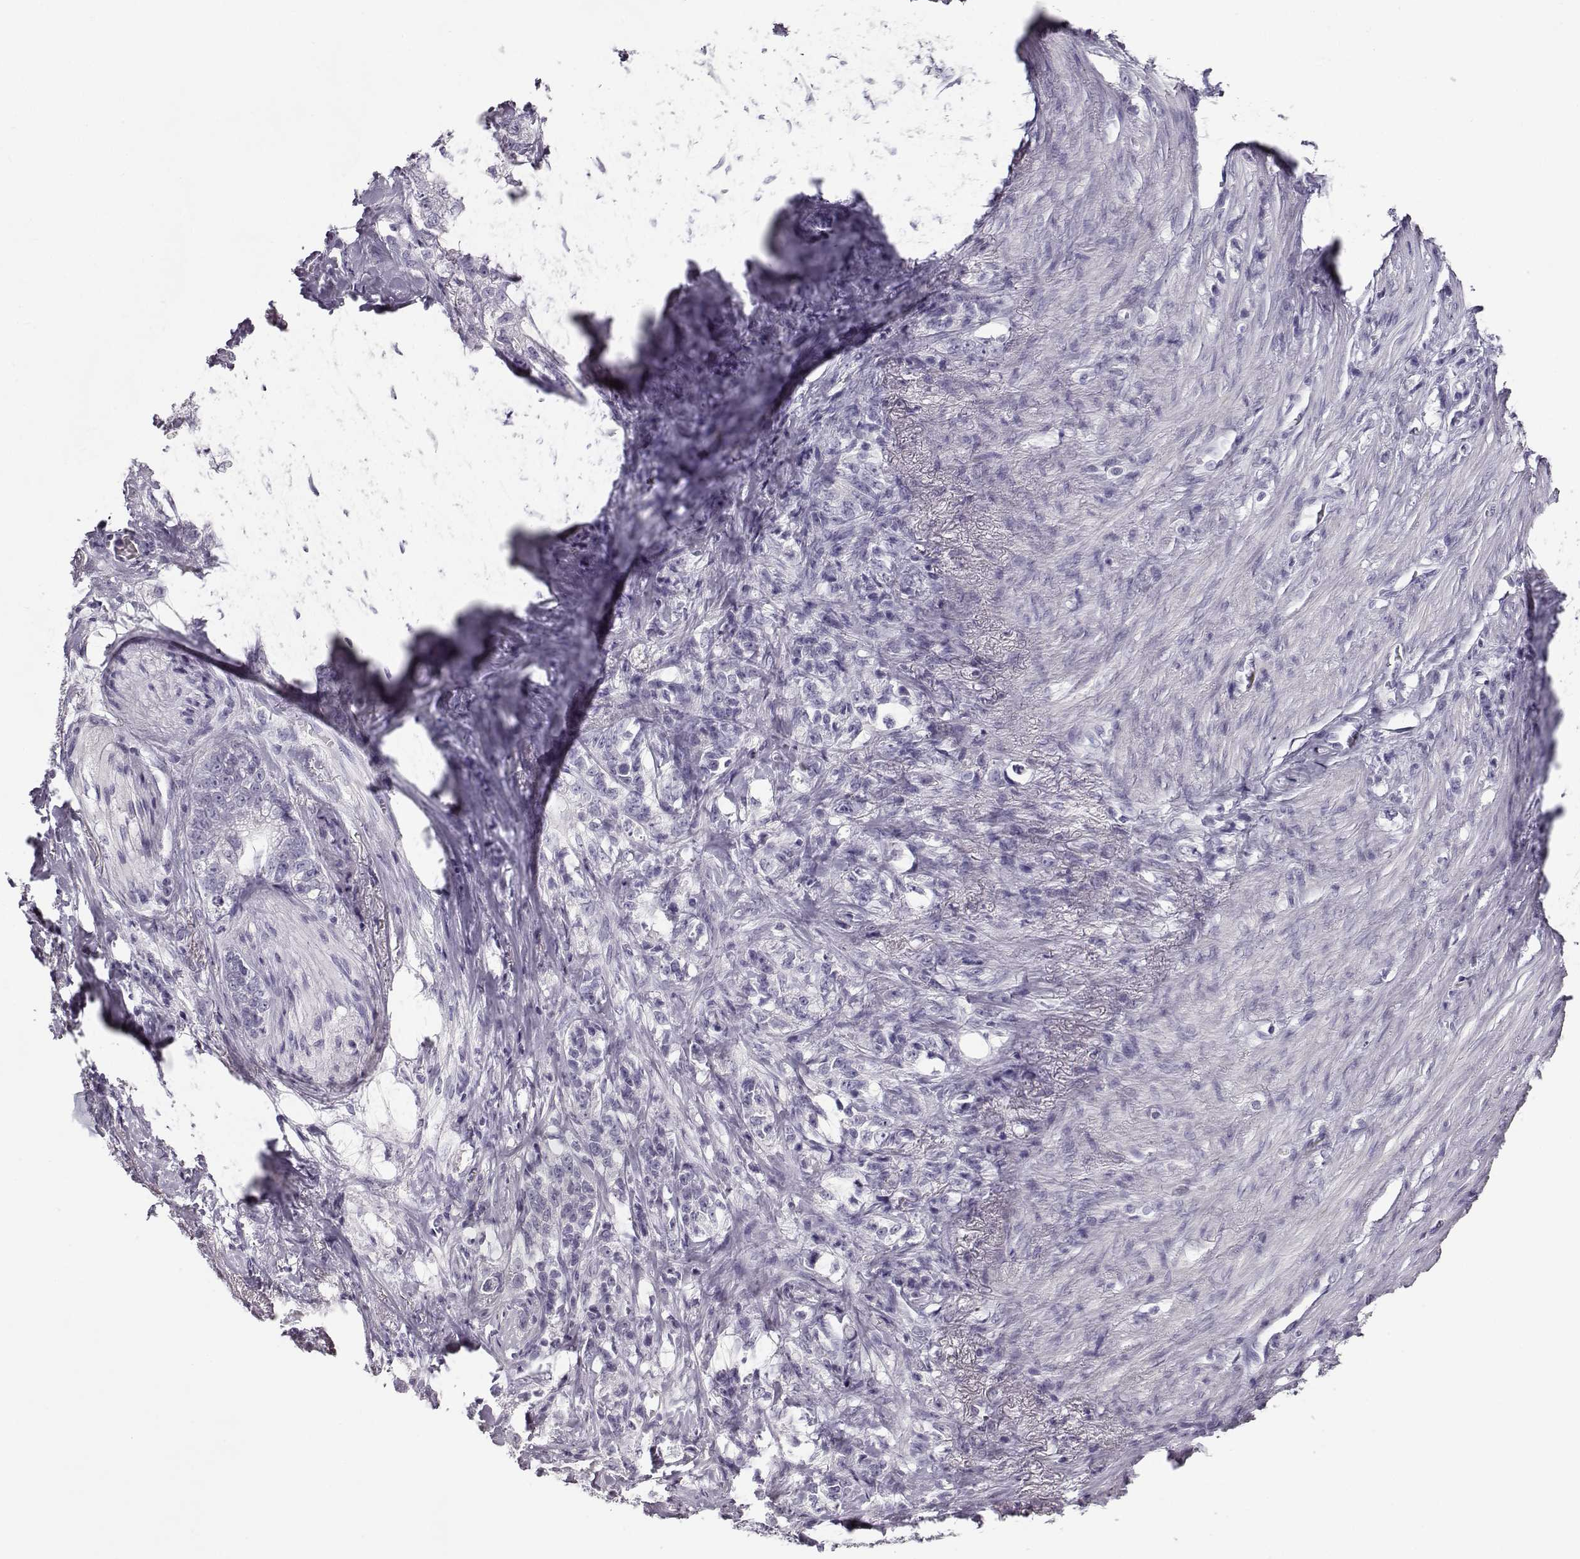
{"staining": {"intensity": "negative", "quantity": "none", "location": "none"}, "tissue": "stomach cancer", "cell_type": "Tumor cells", "image_type": "cancer", "snomed": [{"axis": "morphology", "description": "Adenocarcinoma, NOS"}, {"axis": "topography", "description": "Stomach, lower"}], "caption": "A micrograph of stomach cancer stained for a protein exhibits no brown staining in tumor cells.", "gene": "CABS1", "patient": {"sex": "male", "age": 88}}